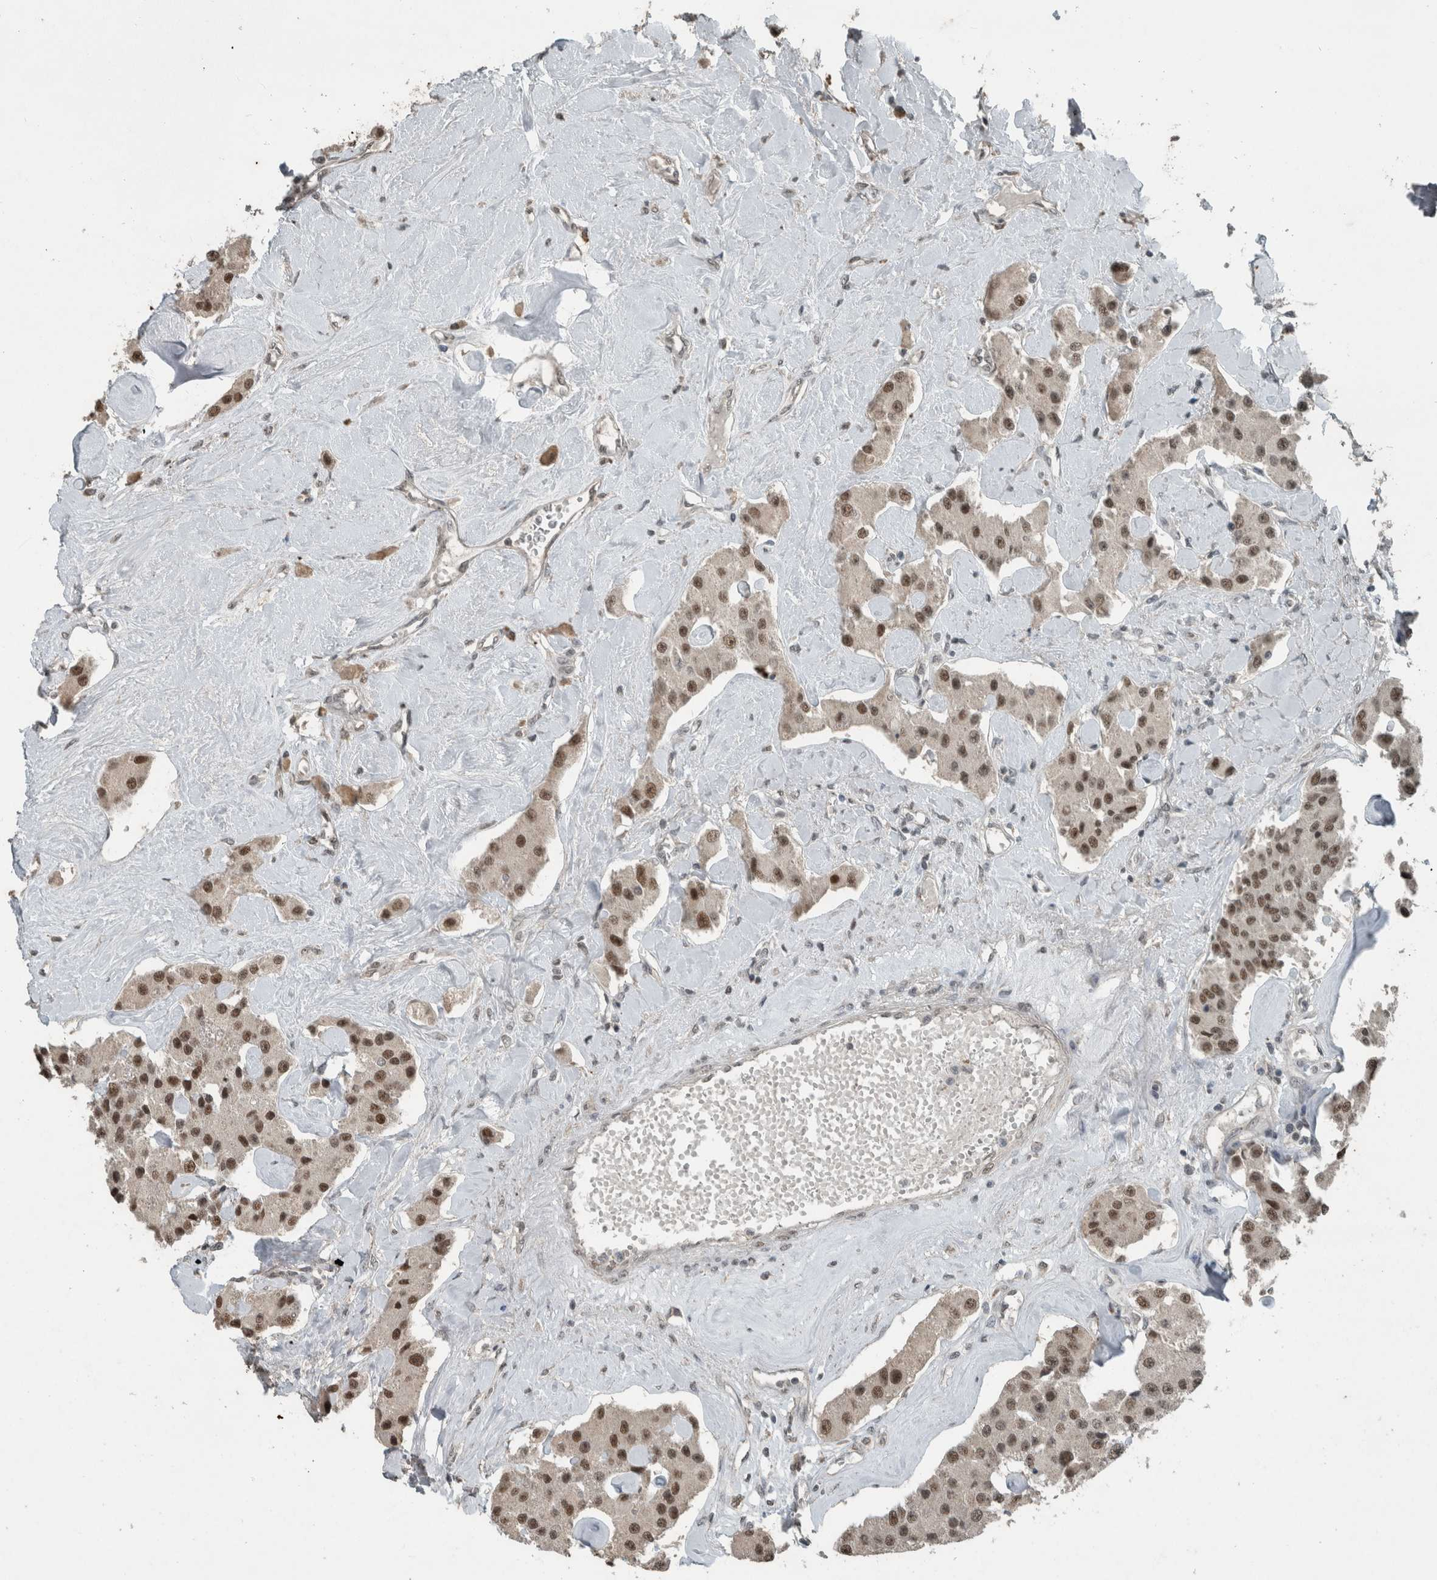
{"staining": {"intensity": "moderate", "quantity": ">75%", "location": "nuclear"}, "tissue": "carcinoid", "cell_type": "Tumor cells", "image_type": "cancer", "snomed": [{"axis": "morphology", "description": "Carcinoid, malignant, NOS"}, {"axis": "topography", "description": "Pancreas"}], "caption": "The micrograph shows a brown stain indicating the presence of a protein in the nuclear of tumor cells in carcinoid.", "gene": "ZNF24", "patient": {"sex": "male", "age": 41}}